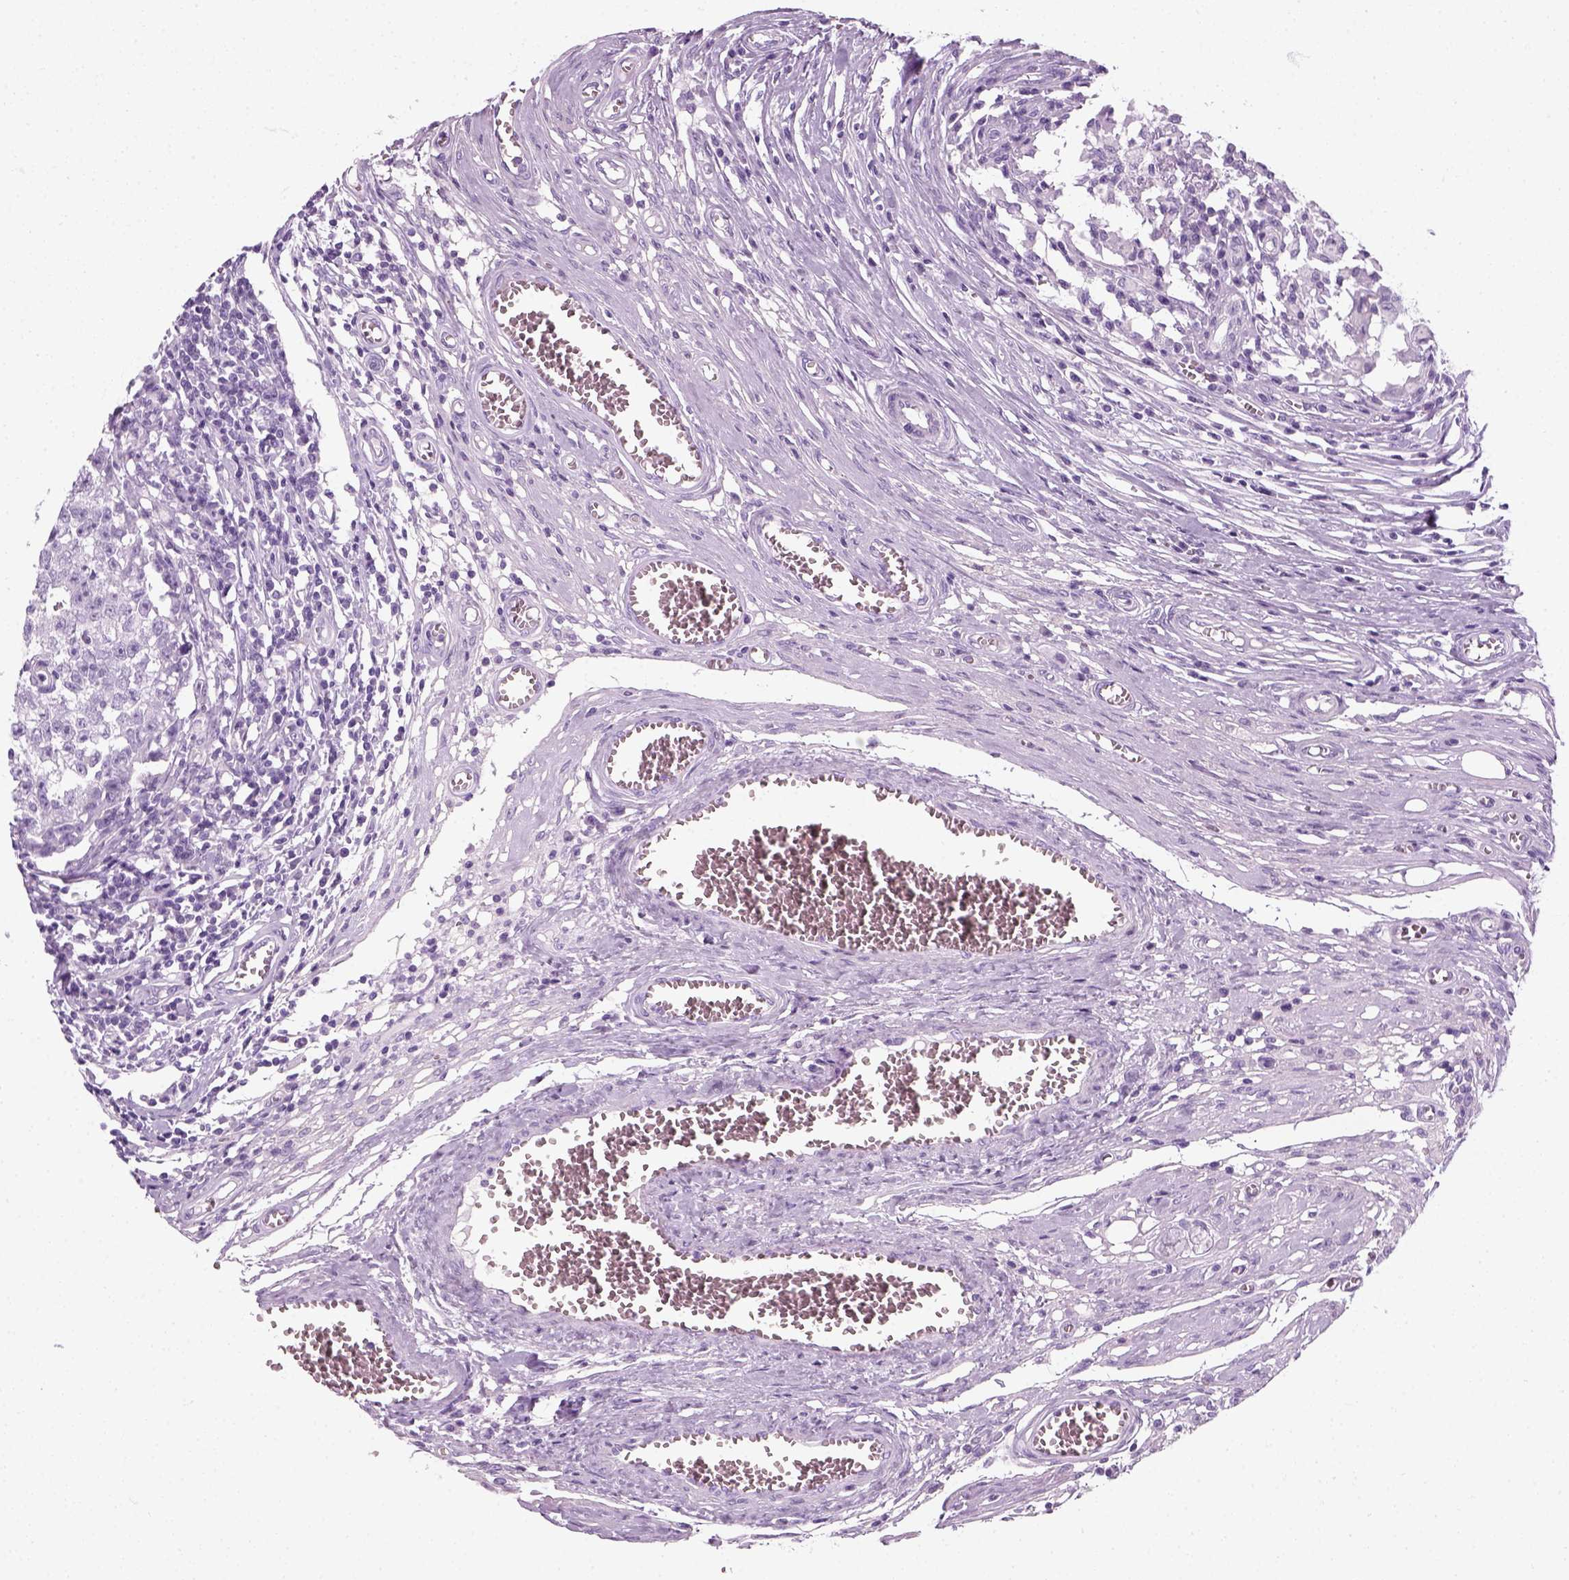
{"staining": {"intensity": "negative", "quantity": "none", "location": "none"}, "tissue": "testis cancer", "cell_type": "Tumor cells", "image_type": "cancer", "snomed": [{"axis": "morphology", "description": "Carcinoma, Embryonal, NOS"}, {"axis": "topography", "description": "Testis"}], "caption": "Tumor cells are negative for brown protein staining in embryonal carcinoma (testis).", "gene": "SLC12A5", "patient": {"sex": "male", "age": 36}}